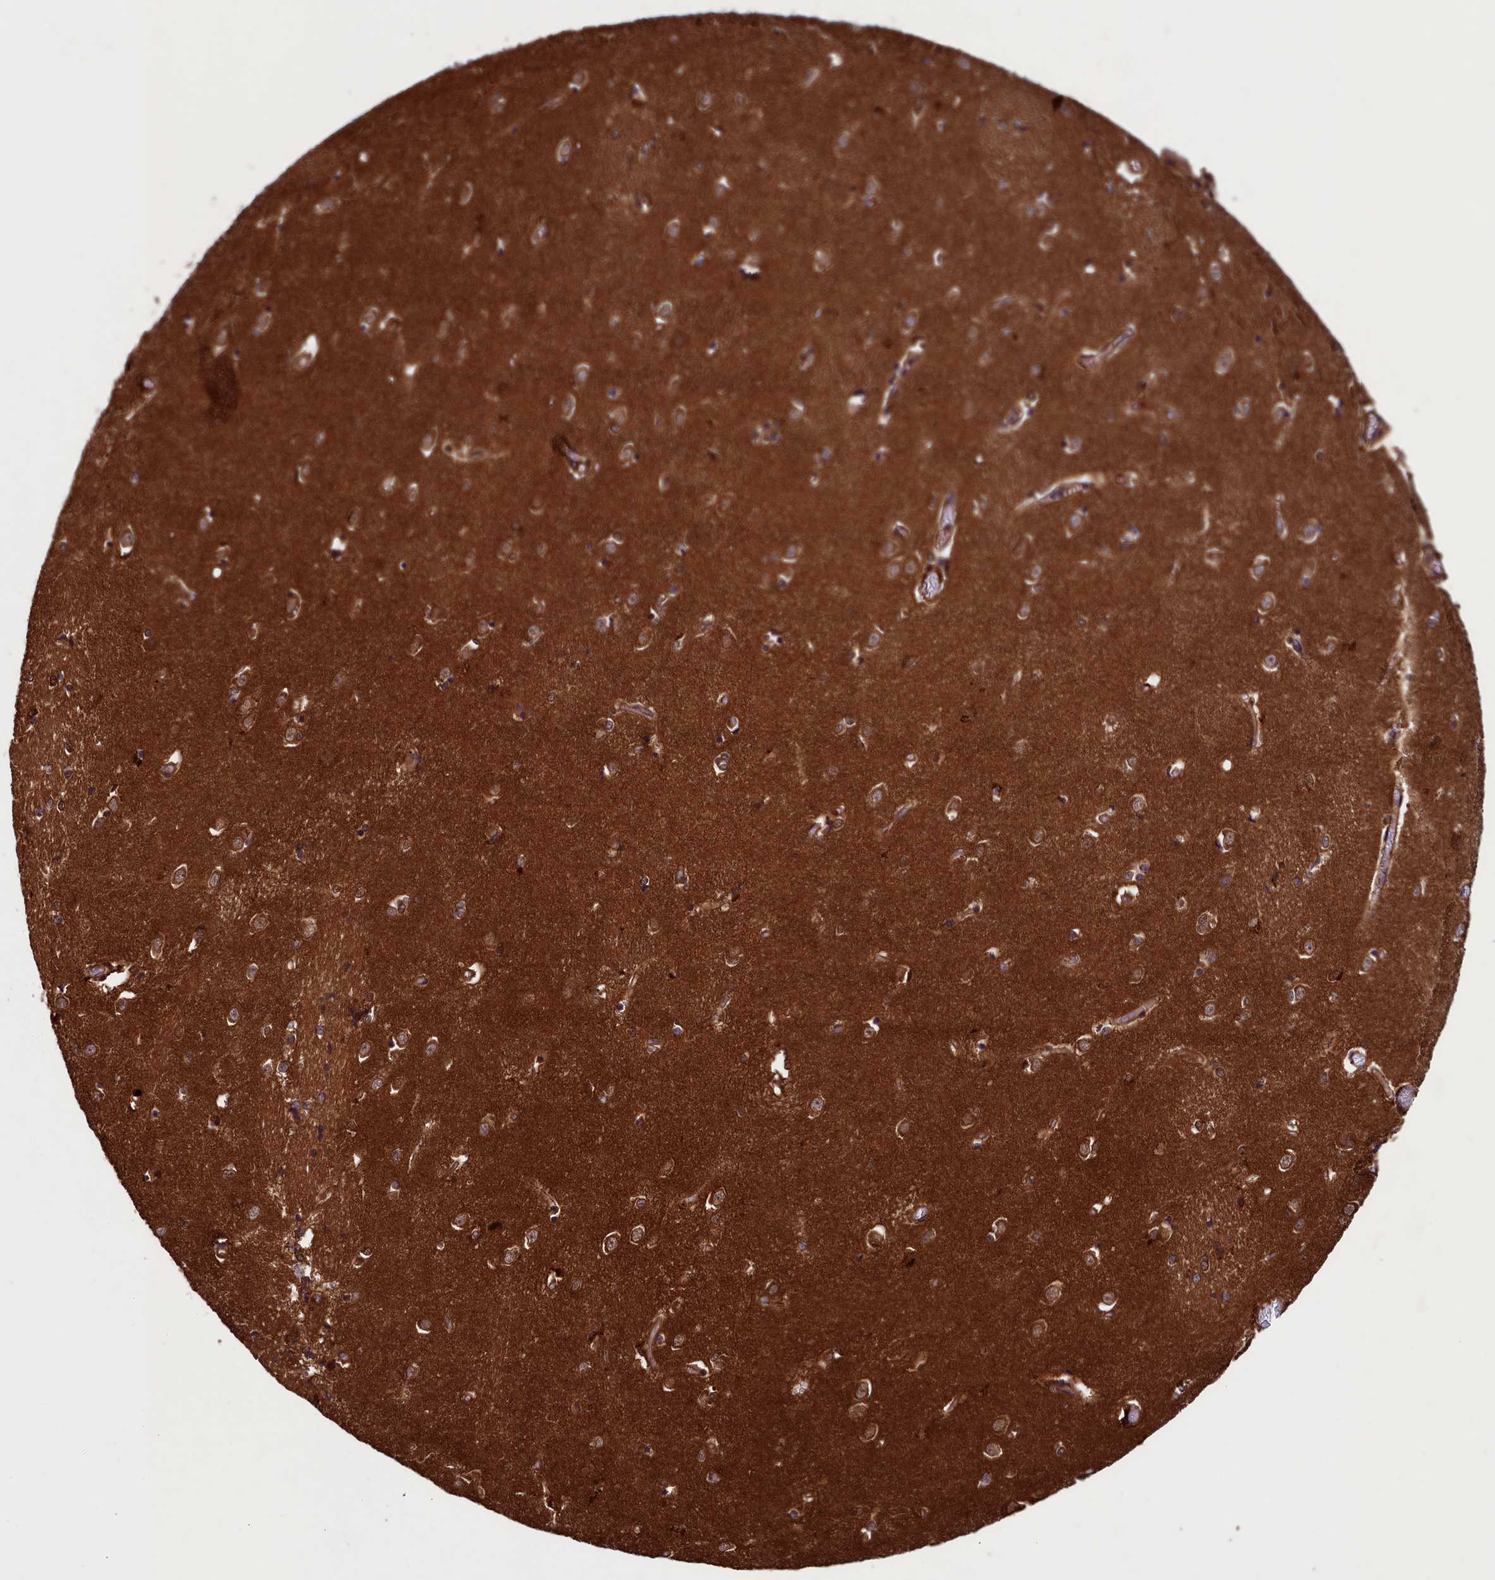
{"staining": {"intensity": "moderate", "quantity": ">75%", "location": "cytoplasmic/membranous"}, "tissue": "caudate", "cell_type": "Glial cells", "image_type": "normal", "snomed": [{"axis": "morphology", "description": "Normal tissue, NOS"}, {"axis": "topography", "description": "Lateral ventricle wall"}], "caption": "Immunohistochemistry (IHC) (DAB) staining of normal human caudate exhibits moderate cytoplasmic/membranous protein positivity in about >75% of glial cells. Immunohistochemistry stains the protein in brown and the nuclei are stained blue.", "gene": "BLTP3B", "patient": {"sex": "male", "age": 37}}